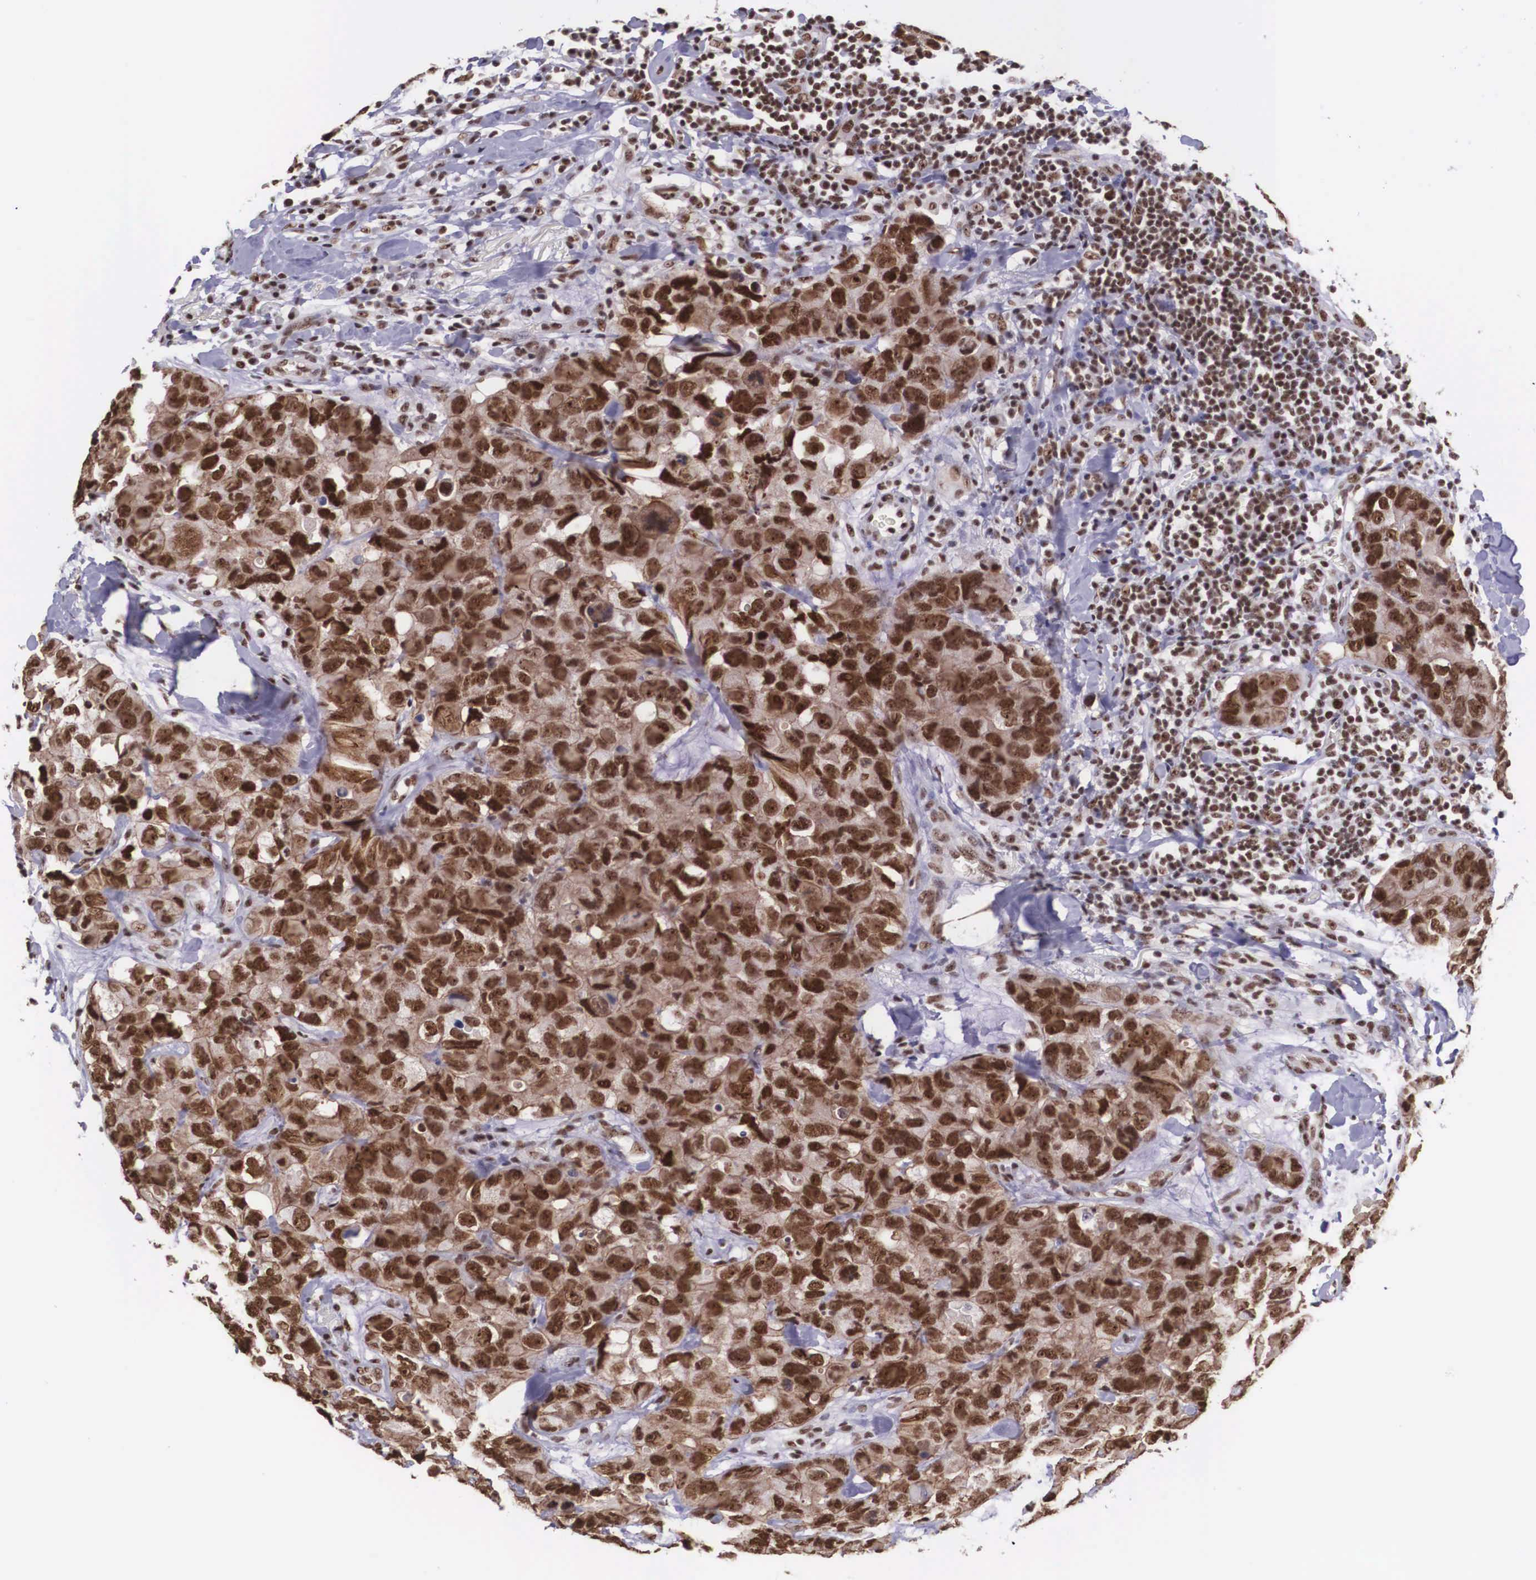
{"staining": {"intensity": "strong", "quantity": ">75%", "location": "nuclear"}, "tissue": "breast cancer", "cell_type": "Tumor cells", "image_type": "cancer", "snomed": [{"axis": "morphology", "description": "Duct carcinoma"}, {"axis": "topography", "description": "Breast"}], "caption": "Intraductal carcinoma (breast) stained with a brown dye reveals strong nuclear positive expression in approximately >75% of tumor cells.", "gene": "POLR2F", "patient": {"sex": "female", "age": 91}}